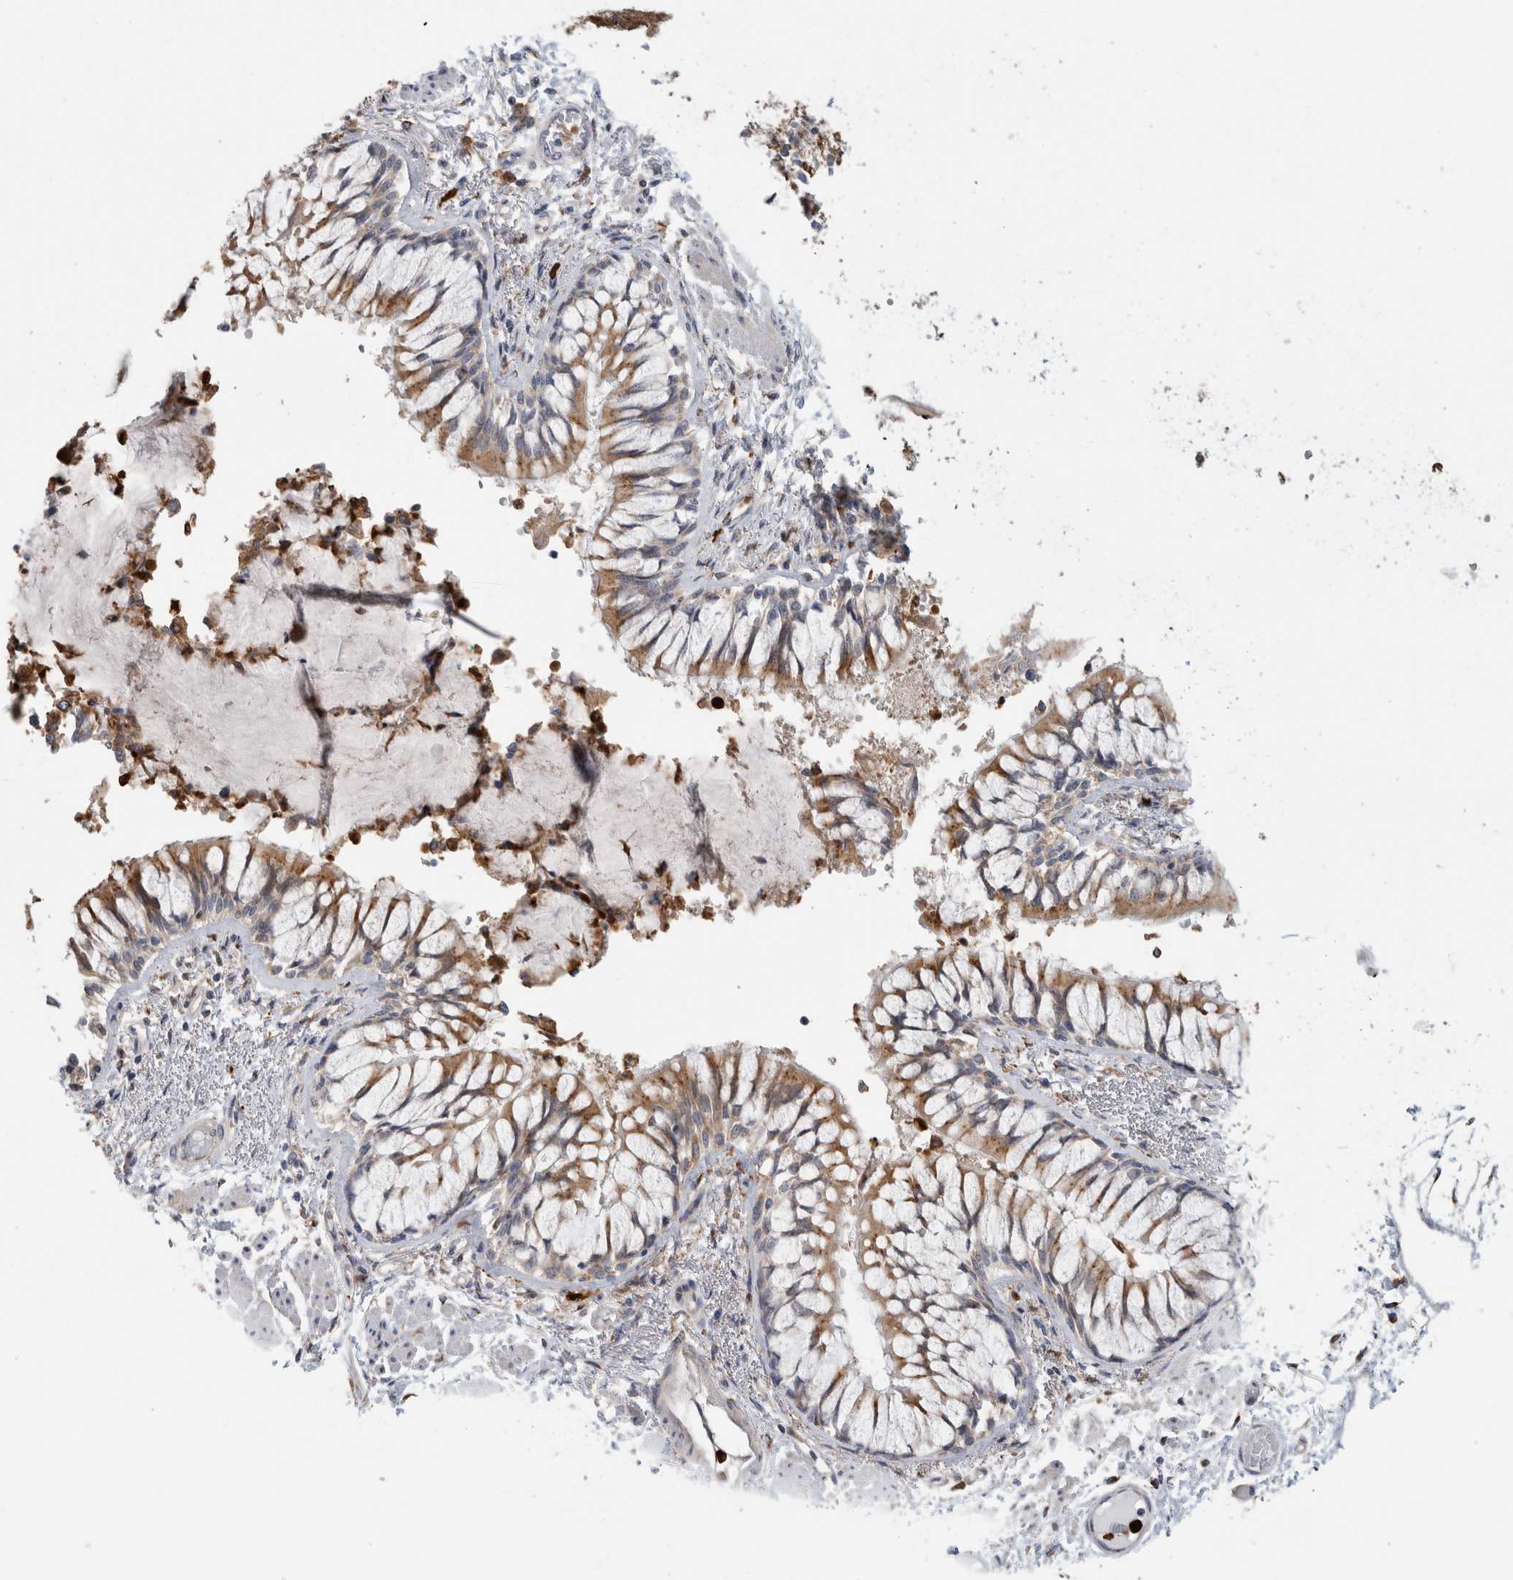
{"staining": {"intensity": "moderate", "quantity": ">75%", "location": "cytoplasmic/membranous"}, "tissue": "bronchus", "cell_type": "Respiratory epithelial cells", "image_type": "normal", "snomed": [{"axis": "morphology", "description": "Normal tissue, NOS"}, {"axis": "topography", "description": "Cartilage tissue"}, {"axis": "topography", "description": "Bronchus"}, {"axis": "topography", "description": "Lung"}], "caption": "IHC of normal human bronchus demonstrates medium levels of moderate cytoplasmic/membranous positivity in about >75% of respiratory epithelial cells. (IHC, brightfield microscopy, high magnification).", "gene": "P4HA1", "patient": {"sex": "male", "age": 64}}